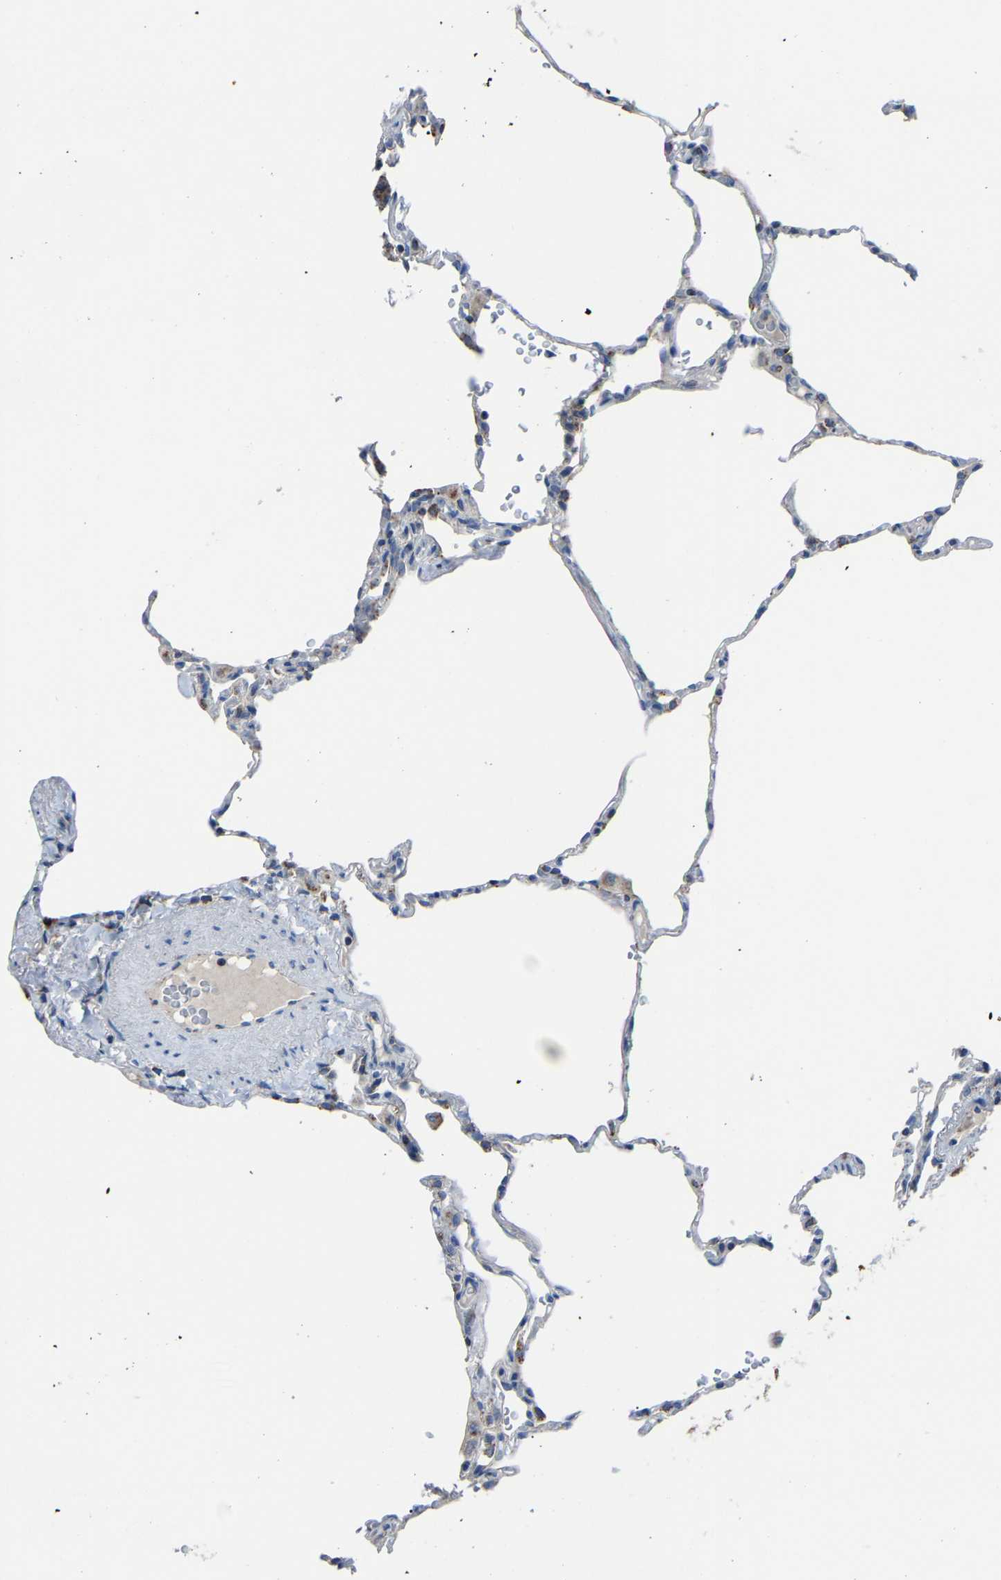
{"staining": {"intensity": "negative", "quantity": "none", "location": "none"}, "tissue": "lung", "cell_type": "Alveolar cells", "image_type": "normal", "snomed": [{"axis": "morphology", "description": "Normal tissue, NOS"}, {"axis": "topography", "description": "Lung"}], "caption": "Immunohistochemistry image of benign human lung stained for a protein (brown), which demonstrates no staining in alveolar cells.", "gene": "CANT1", "patient": {"sex": "male", "age": 59}}